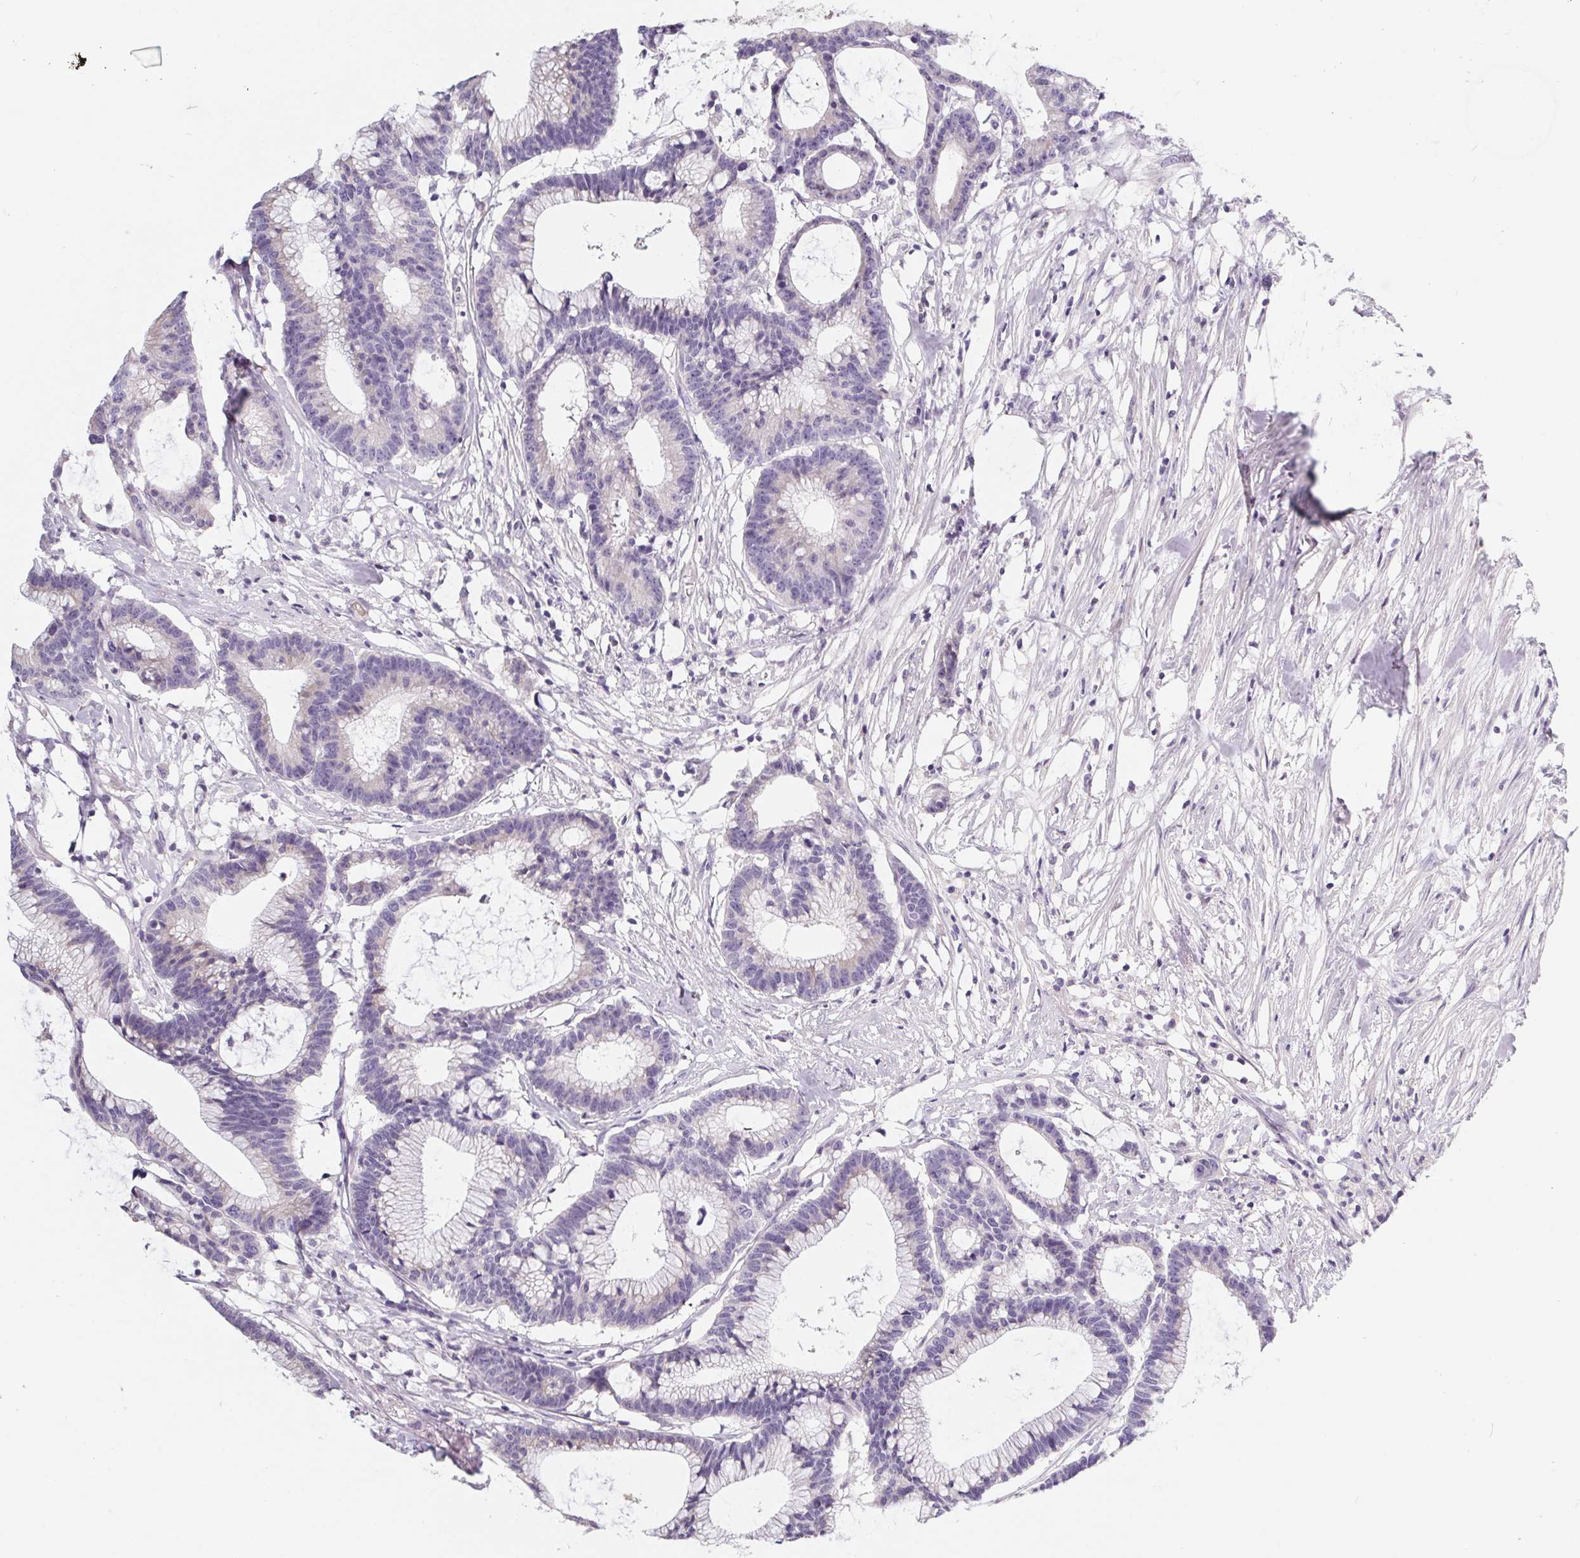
{"staining": {"intensity": "negative", "quantity": "none", "location": "none"}, "tissue": "colorectal cancer", "cell_type": "Tumor cells", "image_type": "cancer", "snomed": [{"axis": "morphology", "description": "Adenocarcinoma, NOS"}, {"axis": "topography", "description": "Colon"}], "caption": "DAB (3,3'-diaminobenzidine) immunohistochemical staining of adenocarcinoma (colorectal) shows no significant expression in tumor cells.", "gene": "LPA", "patient": {"sex": "female", "age": 78}}